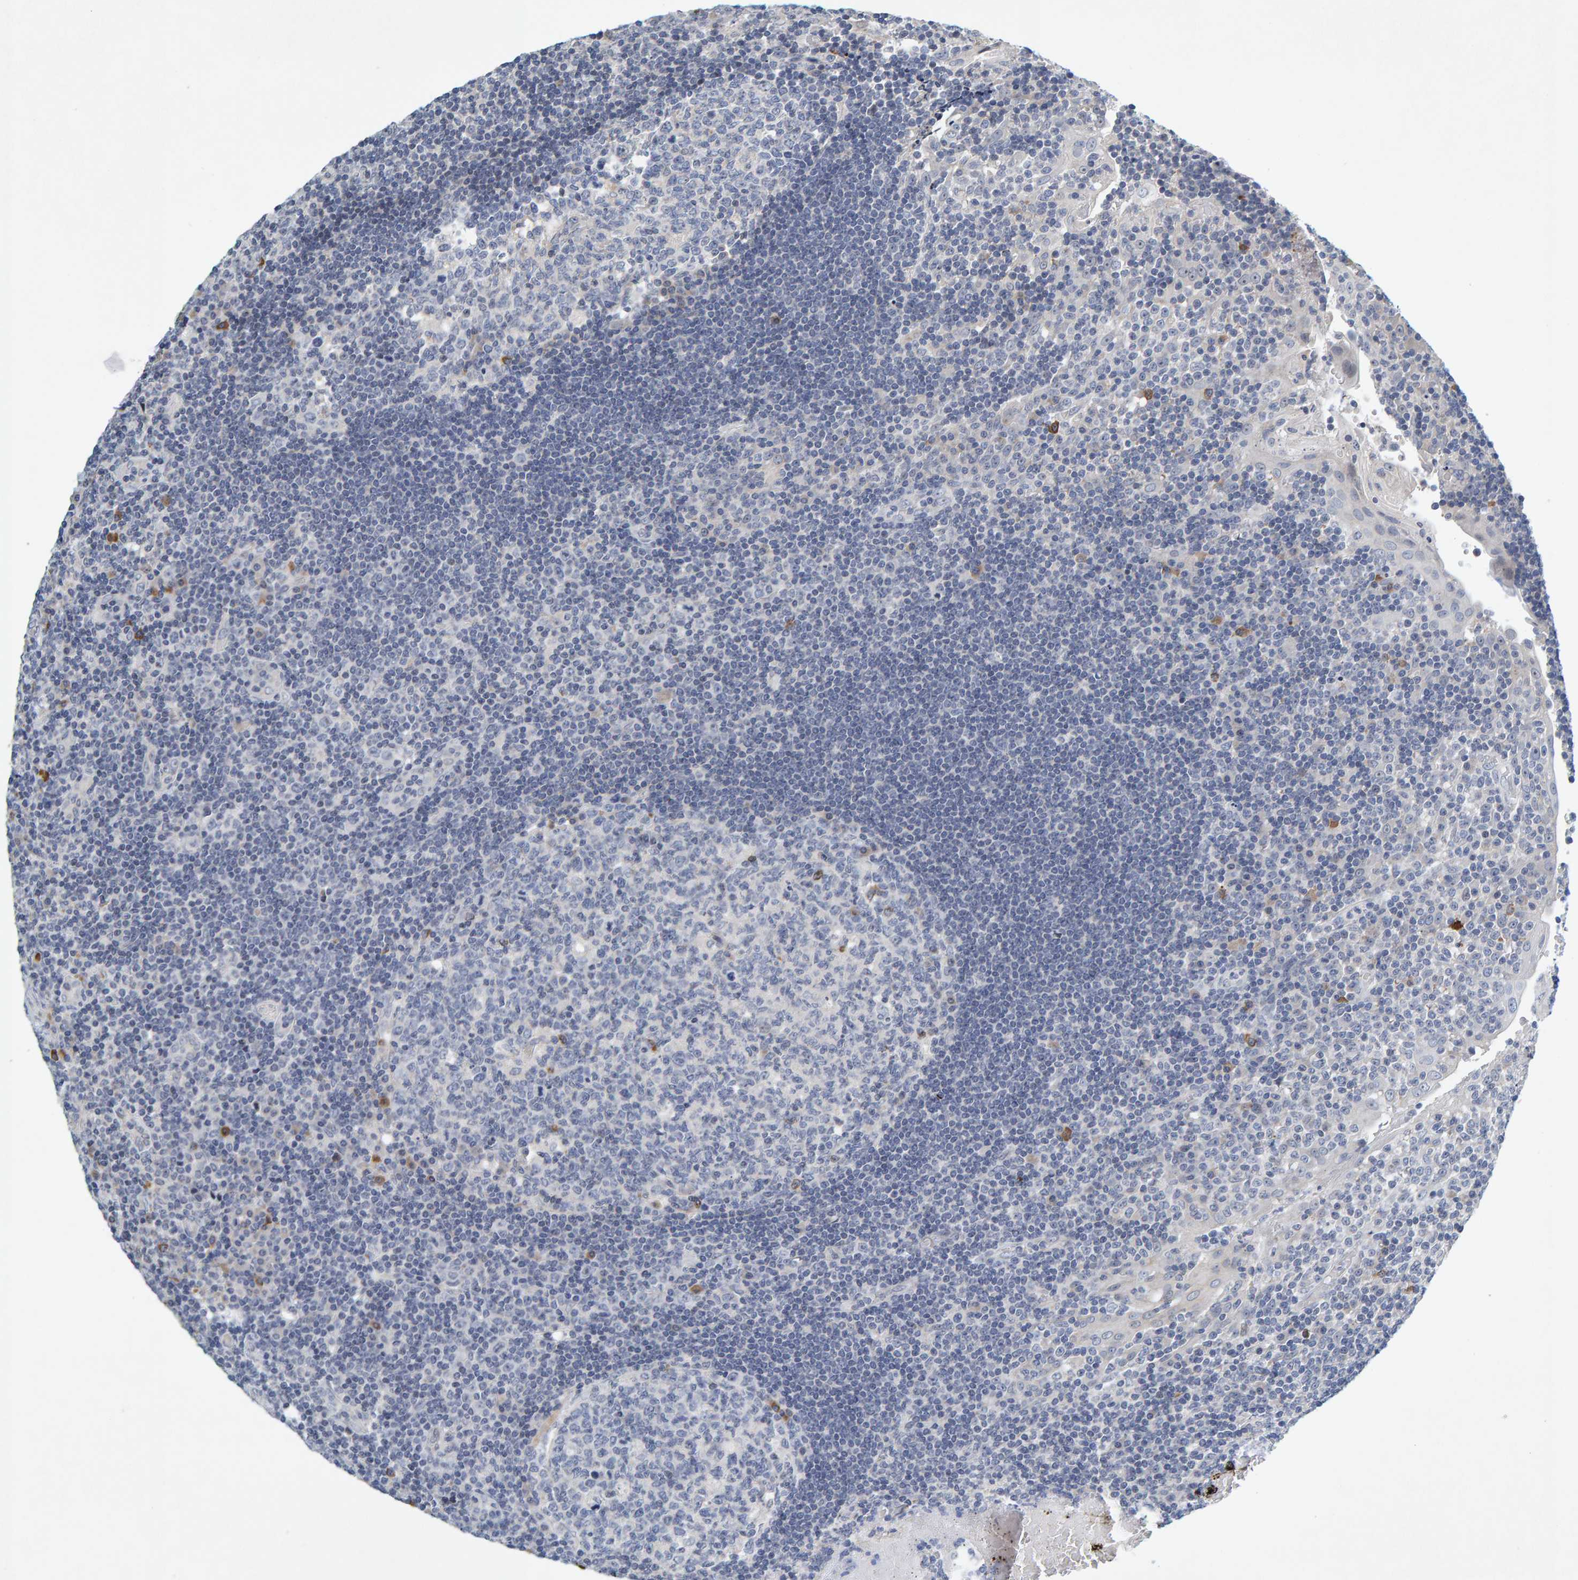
{"staining": {"intensity": "negative", "quantity": "none", "location": "none"}, "tissue": "tonsil", "cell_type": "Germinal center cells", "image_type": "normal", "snomed": [{"axis": "morphology", "description": "Normal tissue, NOS"}, {"axis": "topography", "description": "Tonsil"}], "caption": "Protein analysis of unremarkable tonsil shows no significant expression in germinal center cells. (Immunohistochemistry, brightfield microscopy, high magnification).", "gene": "ZNF77", "patient": {"sex": "female", "age": 40}}